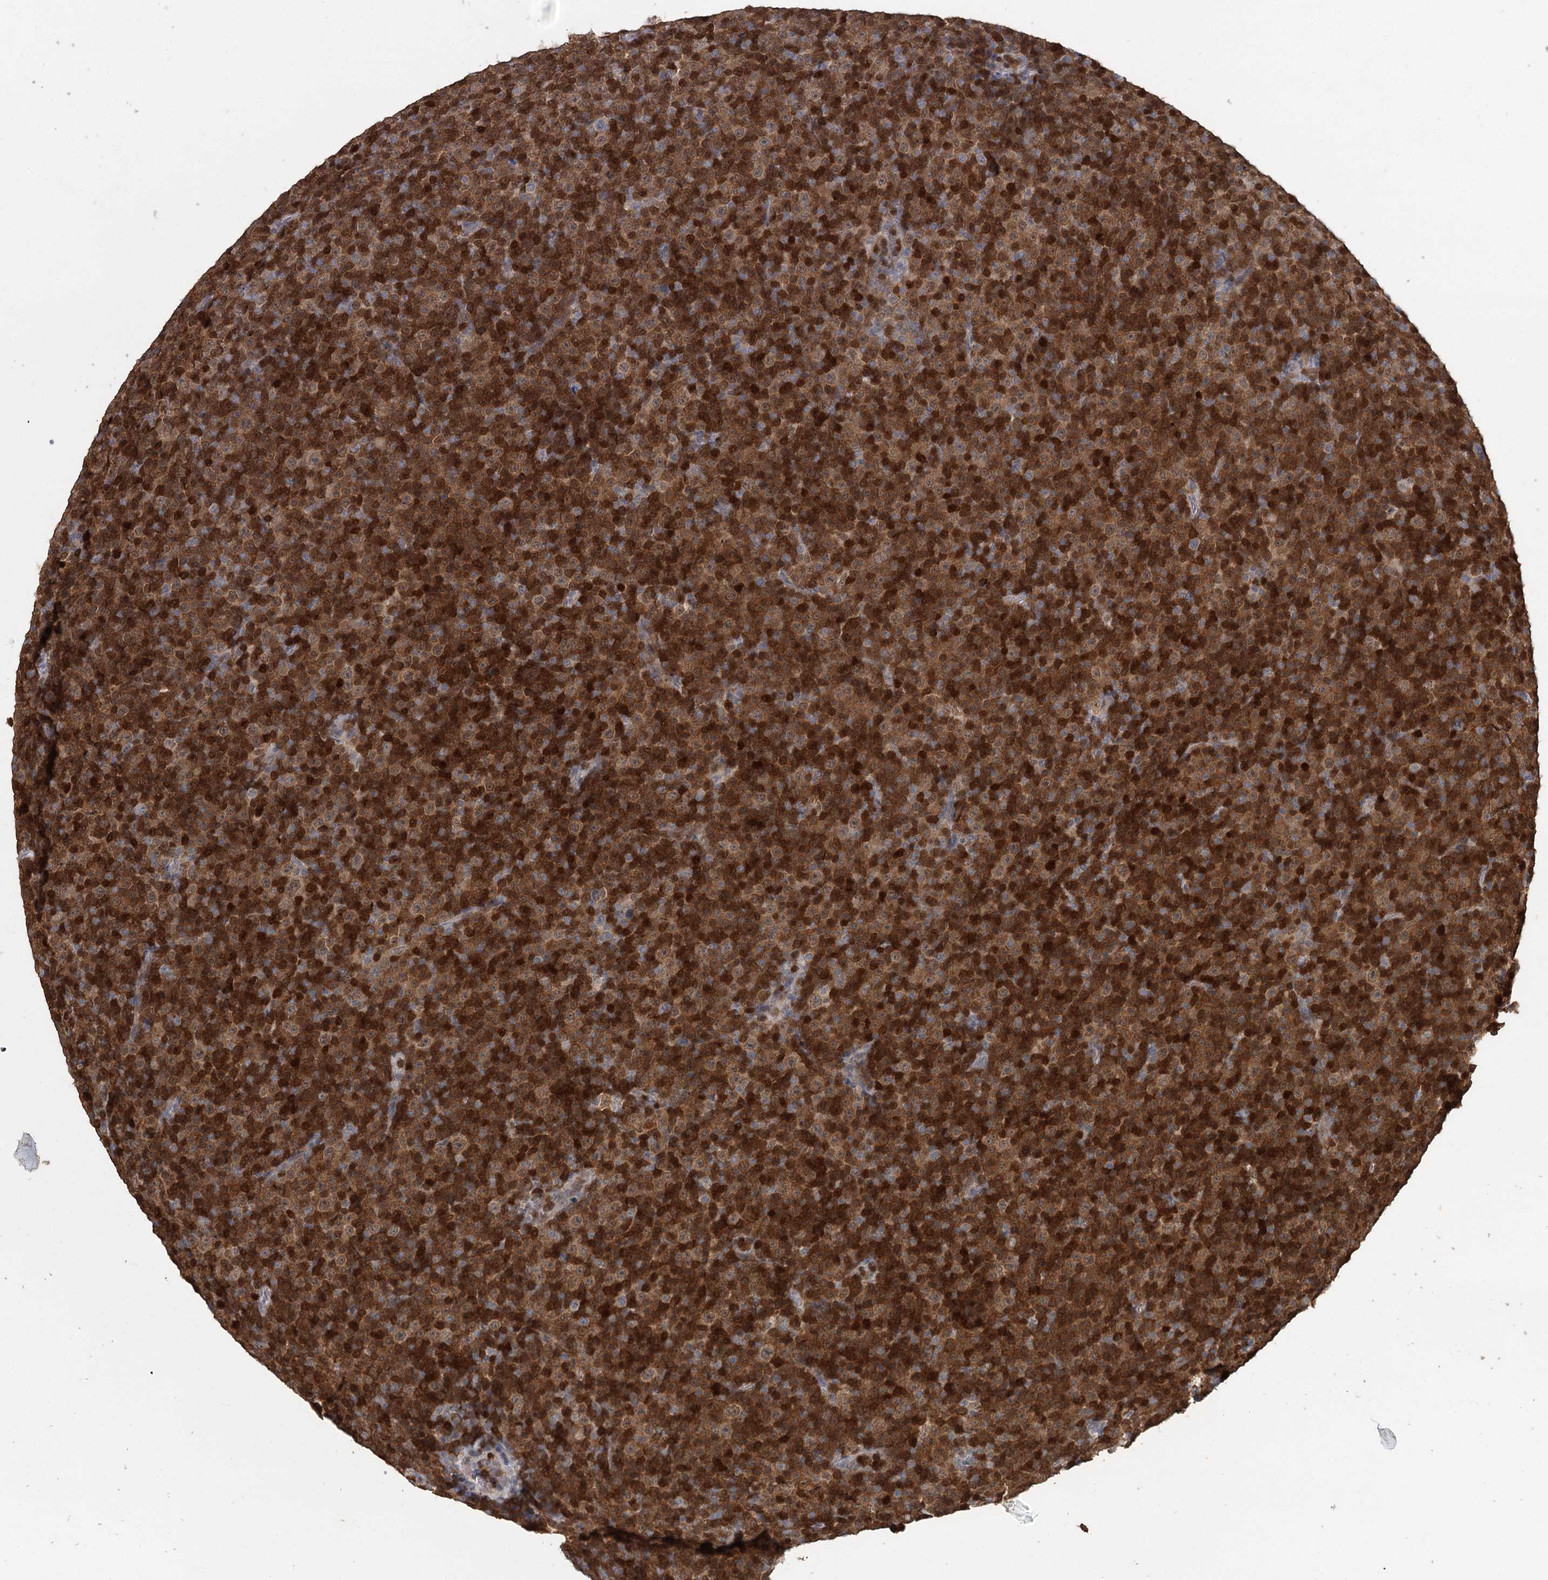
{"staining": {"intensity": "strong", "quantity": ">75%", "location": "cytoplasmic/membranous,nuclear"}, "tissue": "lymphoma", "cell_type": "Tumor cells", "image_type": "cancer", "snomed": [{"axis": "morphology", "description": "Malignant lymphoma, non-Hodgkin's type, Low grade"}, {"axis": "topography", "description": "Lymph node"}], "caption": "This micrograph exhibits immunohistochemistry (IHC) staining of human low-grade malignant lymphoma, non-Hodgkin's type, with high strong cytoplasmic/membranous and nuclear expression in about >75% of tumor cells.", "gene": "ADK", "patient": {"sex": "female", "age": 67}}